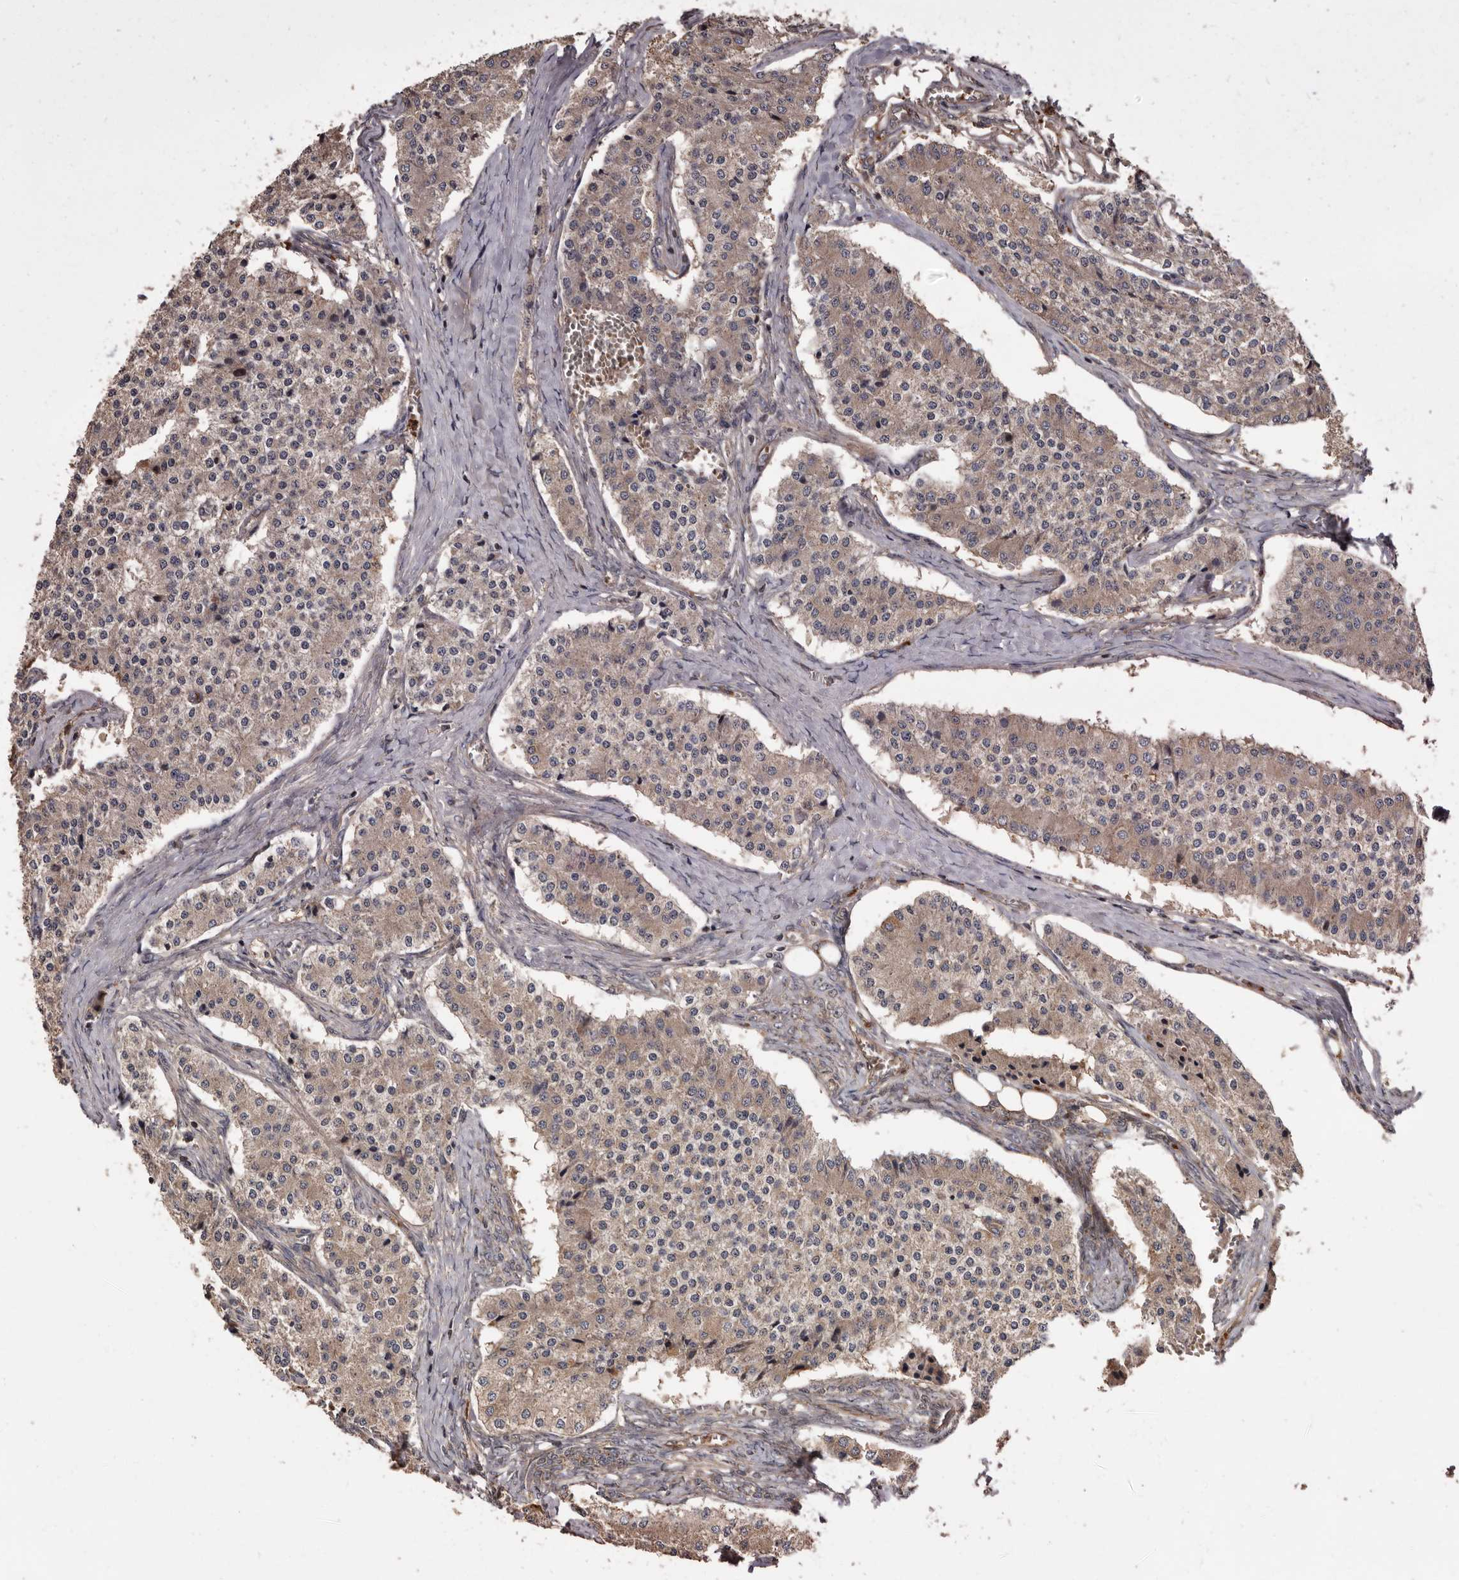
{"staining": {"intensity": "weak", "quantity": ">75%", "location": "cytoplasmic/membranous"}, "tissue": "carcinoid", "cell_type": "Tumor cells", "image_type": "cancer", "snomed": [{"axis": "morphology", "description": "Carcinoid, malignant, NOS"}, {"axis": "topography", "description": "Colon"}], "caption": "DAB (3,3'-diaminobenzidine) immunohistochemical staining of carcinoid (malignant) reveals weak cytoplasmic/membranous protein expression in approximately >75% of tumor cells. (Stains: DAB in brown, nuclei in blue, Microscopy: brightfield microscopy at high magnification).", "gene": "ARHGEF5", "patient": {"sex": "female", "age": 52}}